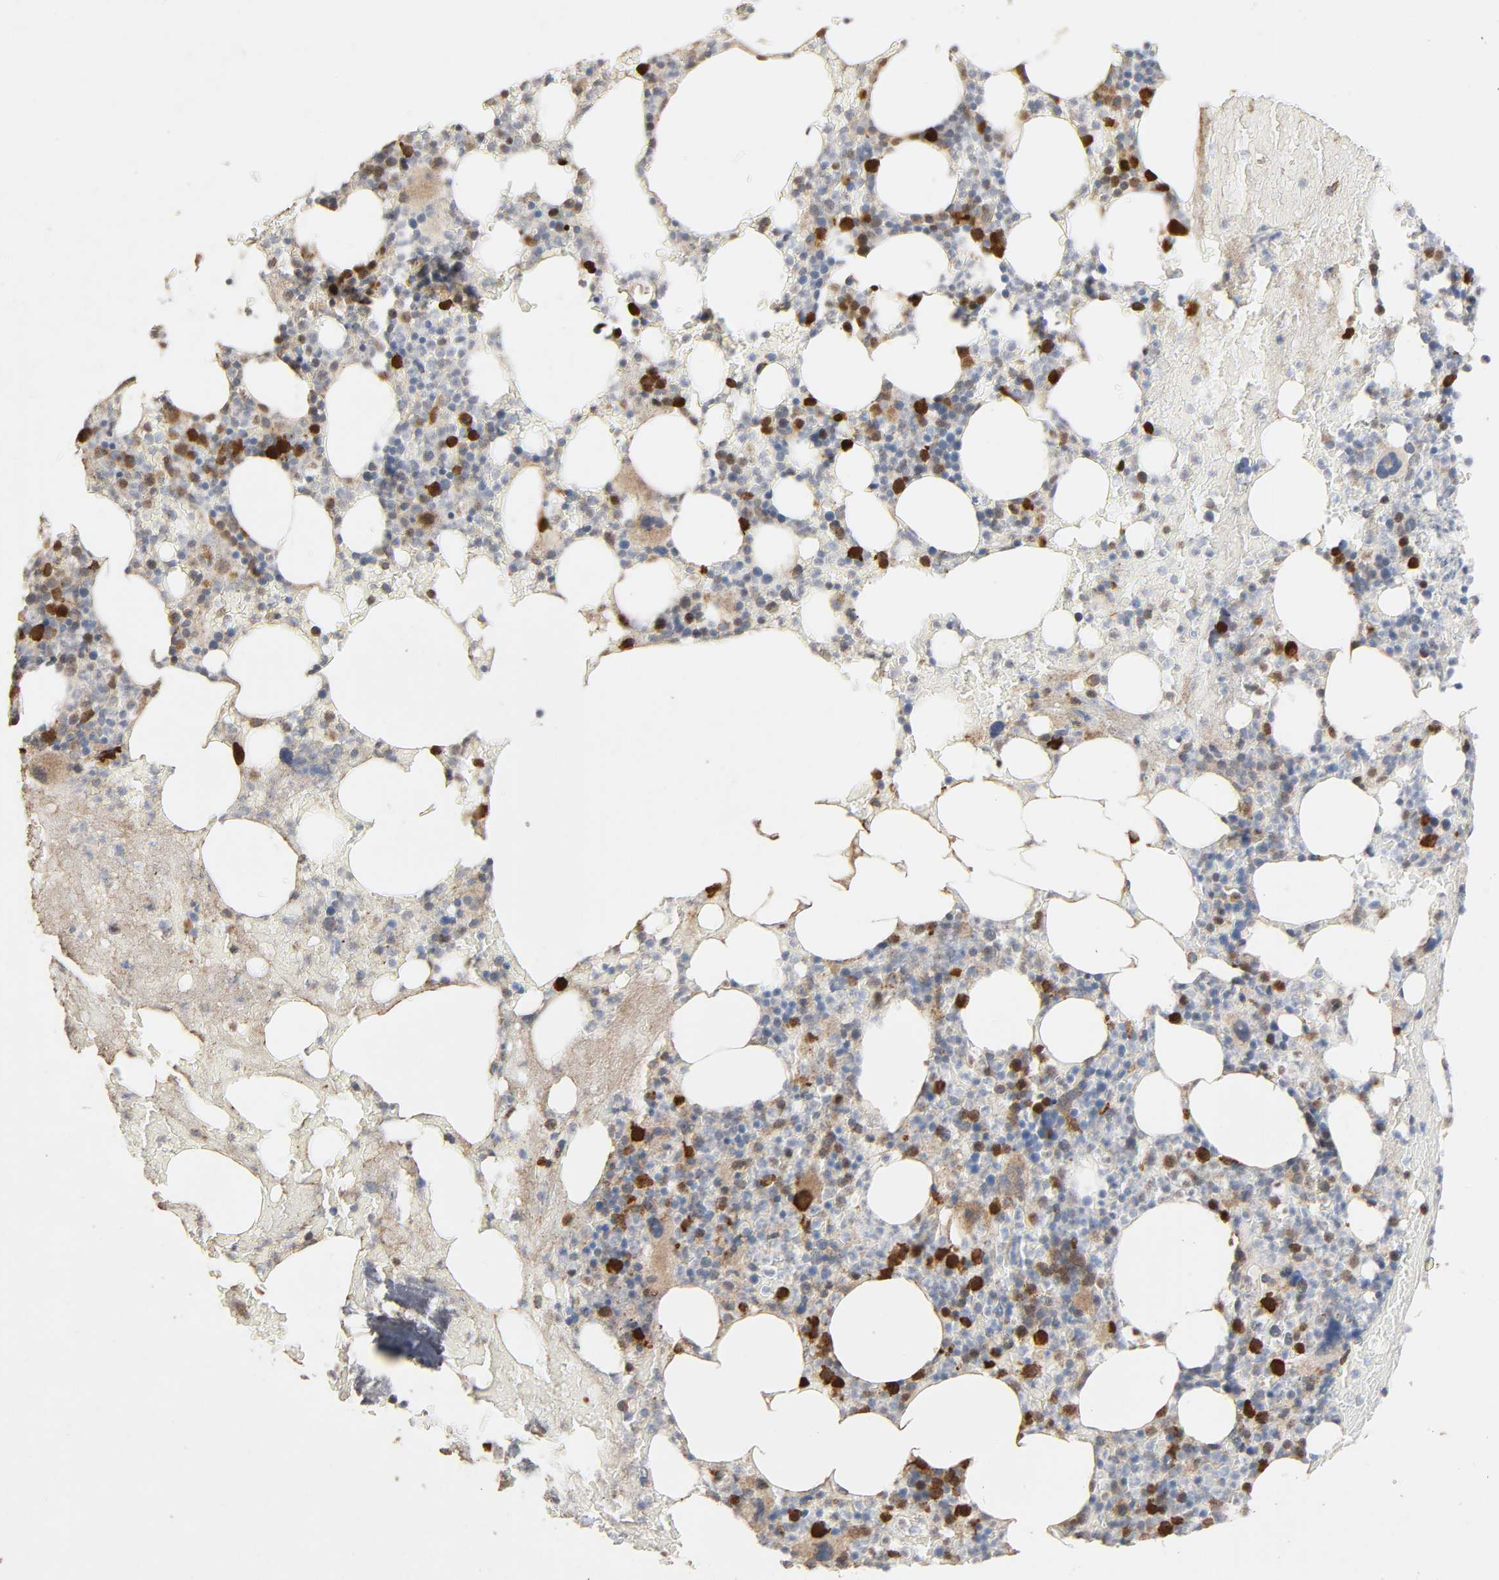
{"staining": {"intensity": "strong", "quantity": "25%-75%", "location": "cytoplasmic/membranous,nuclear"}, "tissue": "bone marrow", "cell_type": "Hematopoietic cells", "image_type": "normal", "snomed": [{"axis": "morphology", "description": "Normal tissue, NOS"}, {"axis": "topography", "description": "Bone marrow"}], "caption": "Immunohistochemistry (IHC) (DAB (3,3'-diaminobenzidine)) staining of normal human bone marrow demonstrates strong cytoplasmic/membranous,nuclear protein expression in about 25%-75% of hematopoietic cells. Using DAB (brown) and hematoxylin (blue) stains, captured at high magnification using brightfield microscopy.", "gene": "CDK6", "patient": {"sex": "female", "age": 66}}